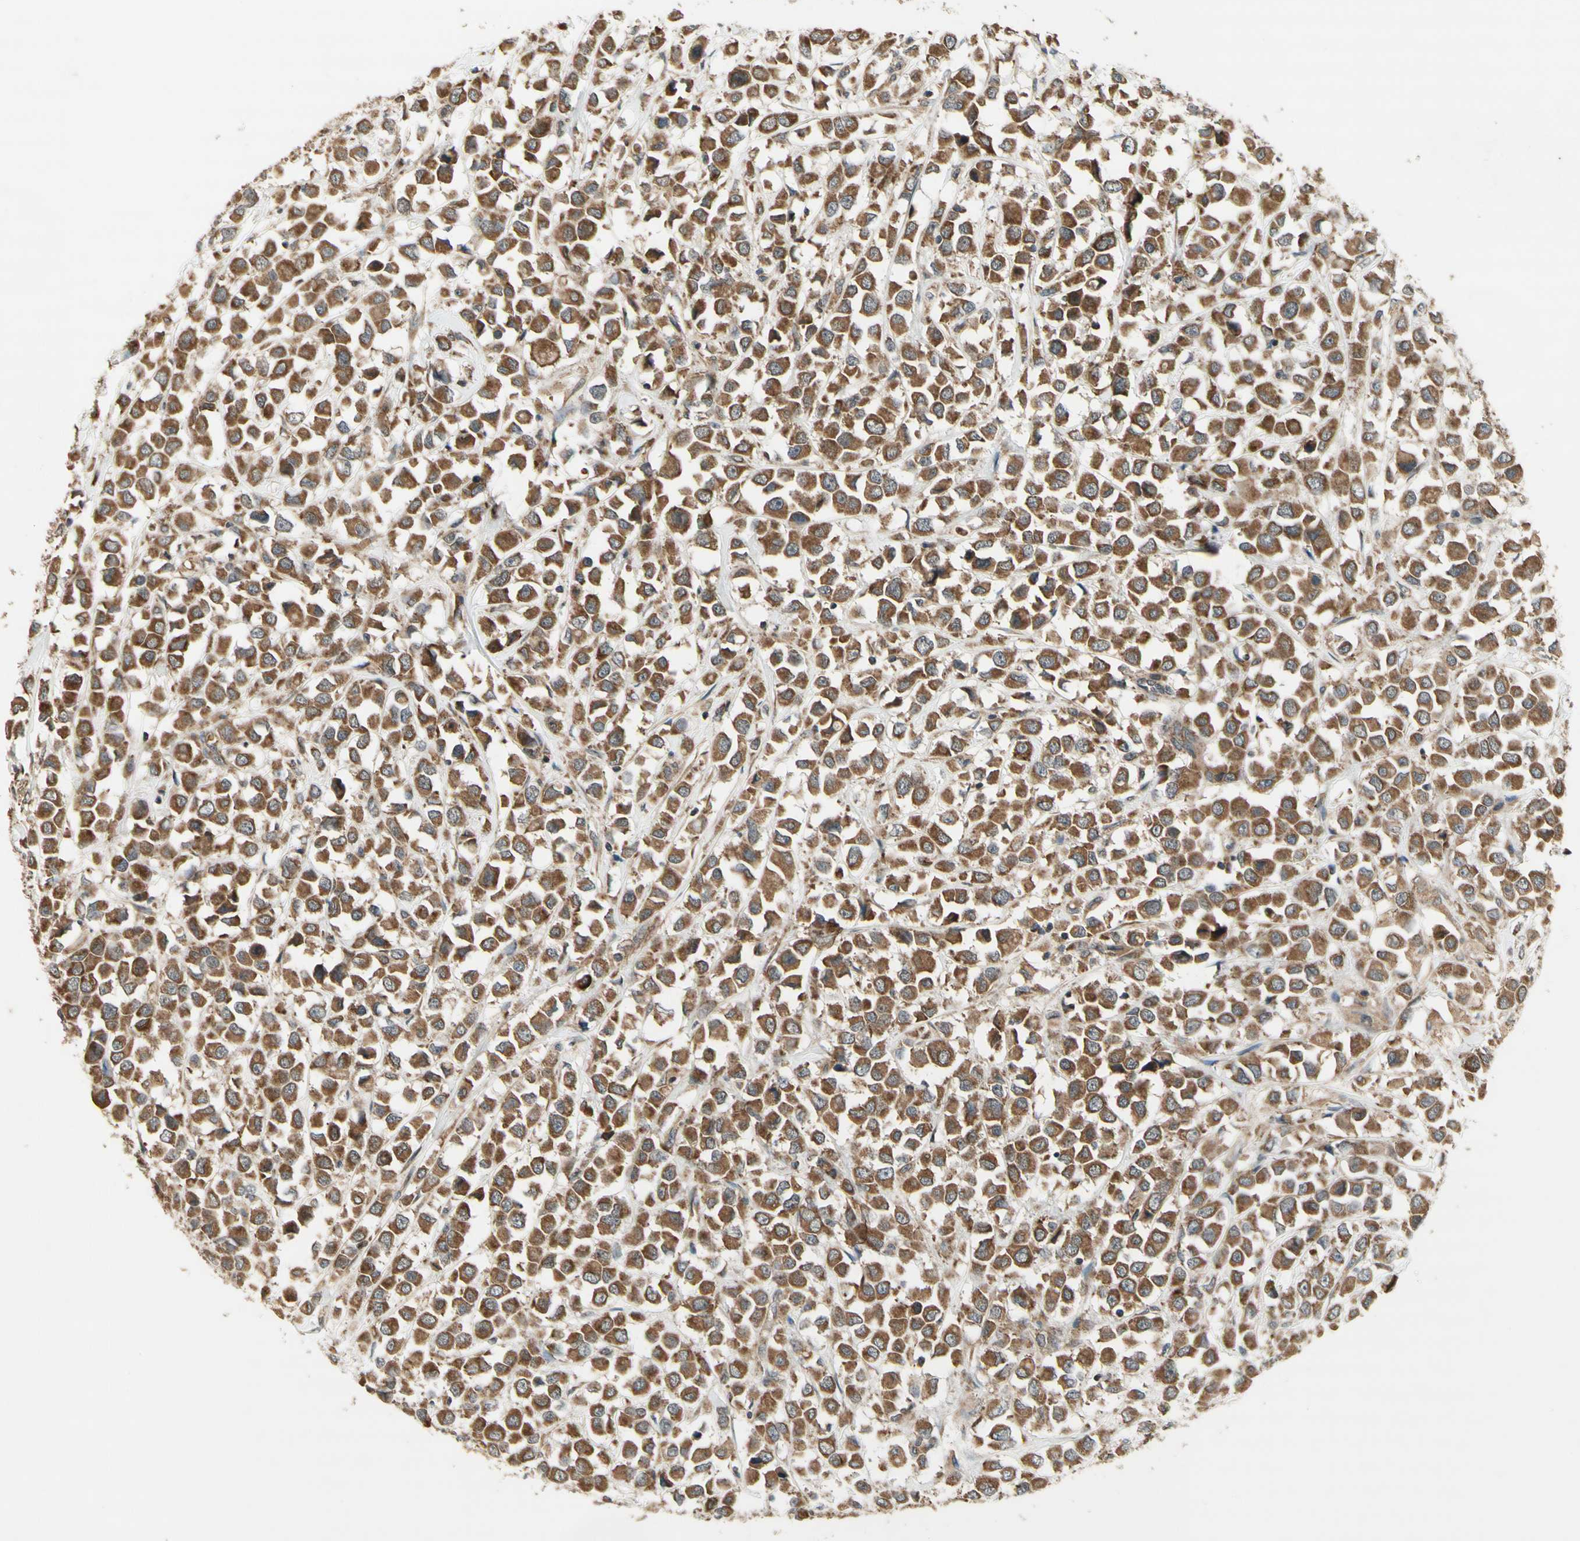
{"staining": {"intensity": "moderate", "quantity": ">75%", "location": "cytoplasmic/membranous"}, "tissue": "breast cancer", "cell_type": "Tumor cells", "image_type": "cancer", "snomed": [{"axis": "morphology", "description": "Duct carcinoma"}, {"axis": "topography", "description": "Breast"}], "caption": "A micrograph showing moderate cytoplasmic/membranous expression in about >75% of tumor cells in breast invasive ductal carcinoma, as visualized by brown immunohistochemical staining.", "gene": "DDOST", "patient": {"sex": "female", "age": 61}}